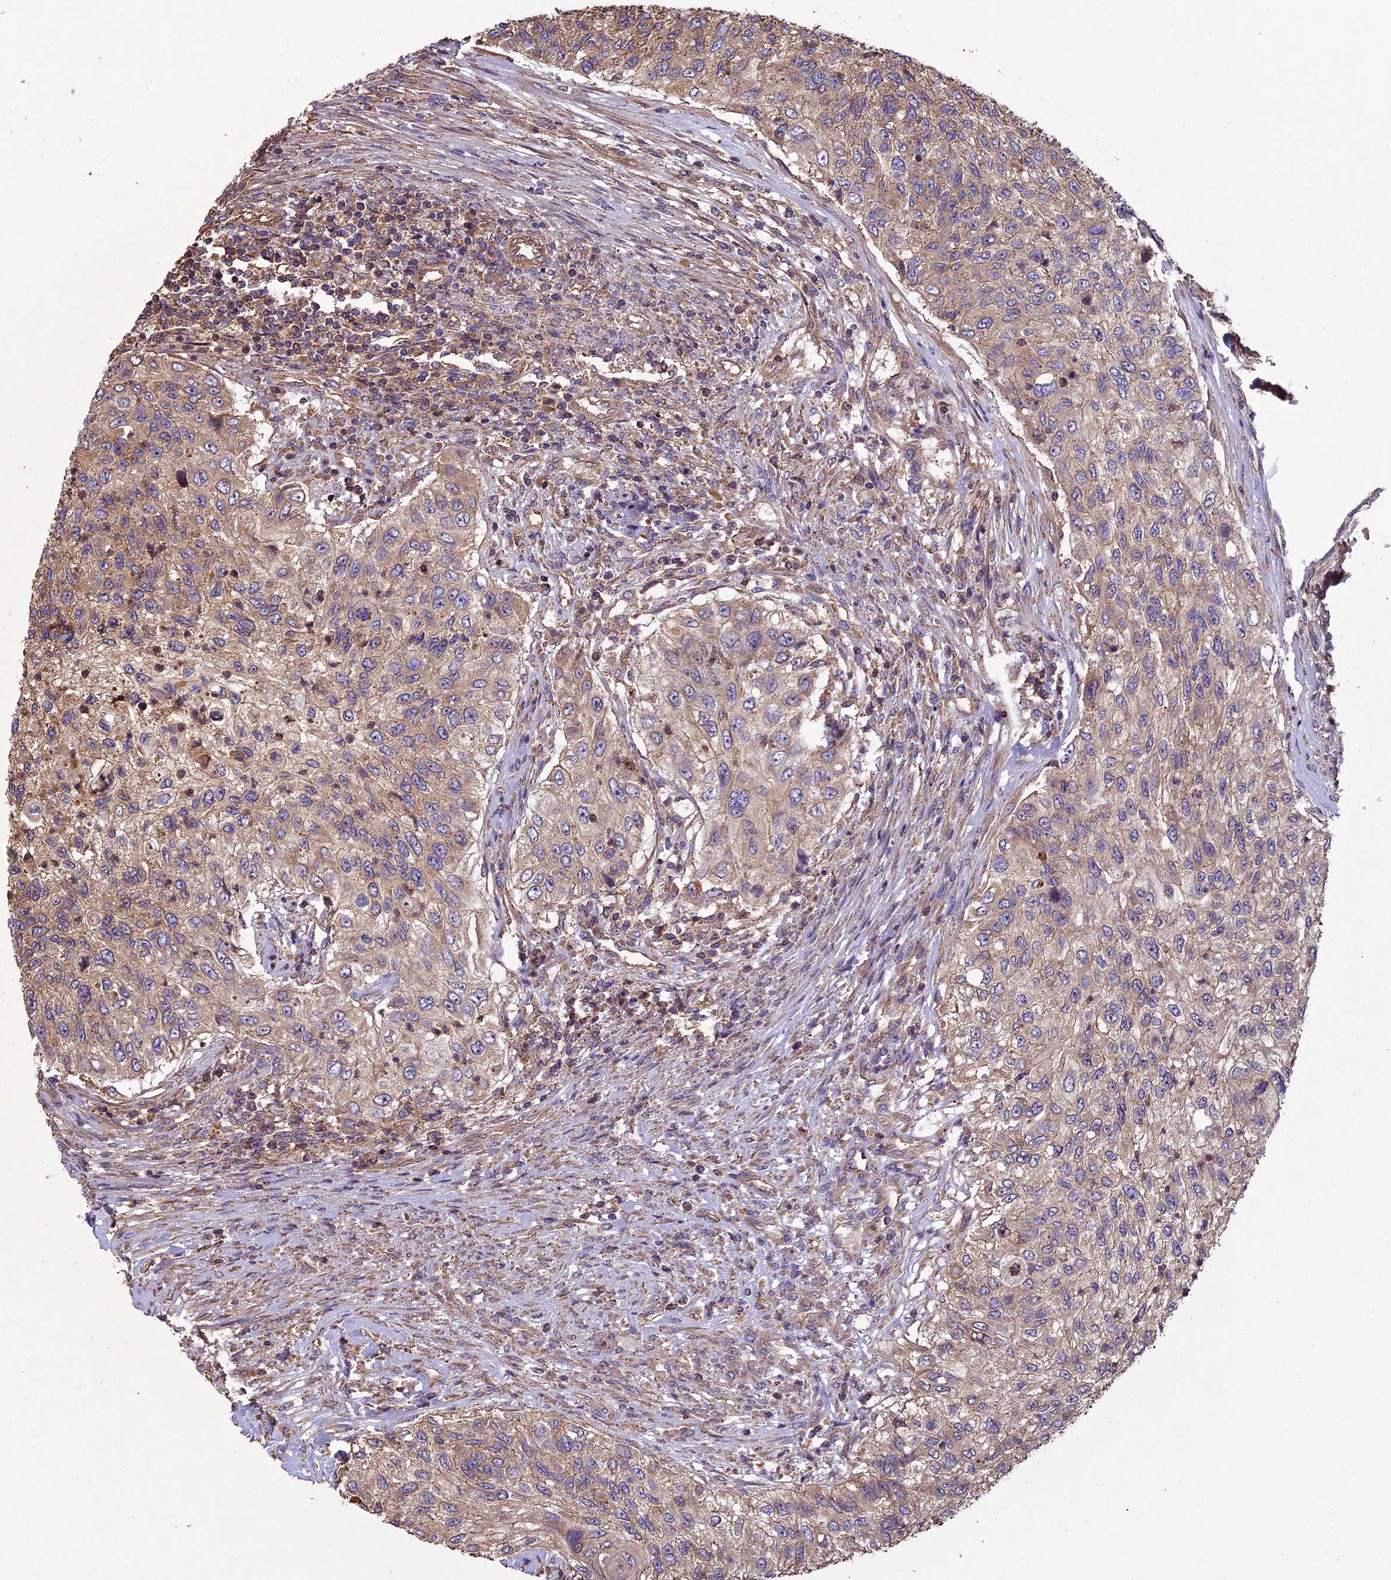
{"staining": {"intensity": "weak", "quantity": ">75%", "location": "cytoplasmic/membranous"}, "tissue": "urothelial cancer", "cell_type": "Tumor cells", "image_type": "cancer", "snomed": [{"axis": "morphology", "description": "Urothelial carcinoma, High grade"}, {"axis": "topography", "description": "Urinary bladder"}], "caption": "Immunohistochemical staining of human urothelial cancer demonstrates low levels of weak cytoplasmic/membranous positivity in about >75% of tumor cells.", "gene": "CHMP2A", "patient": {"sex": "female", "age": 60}}